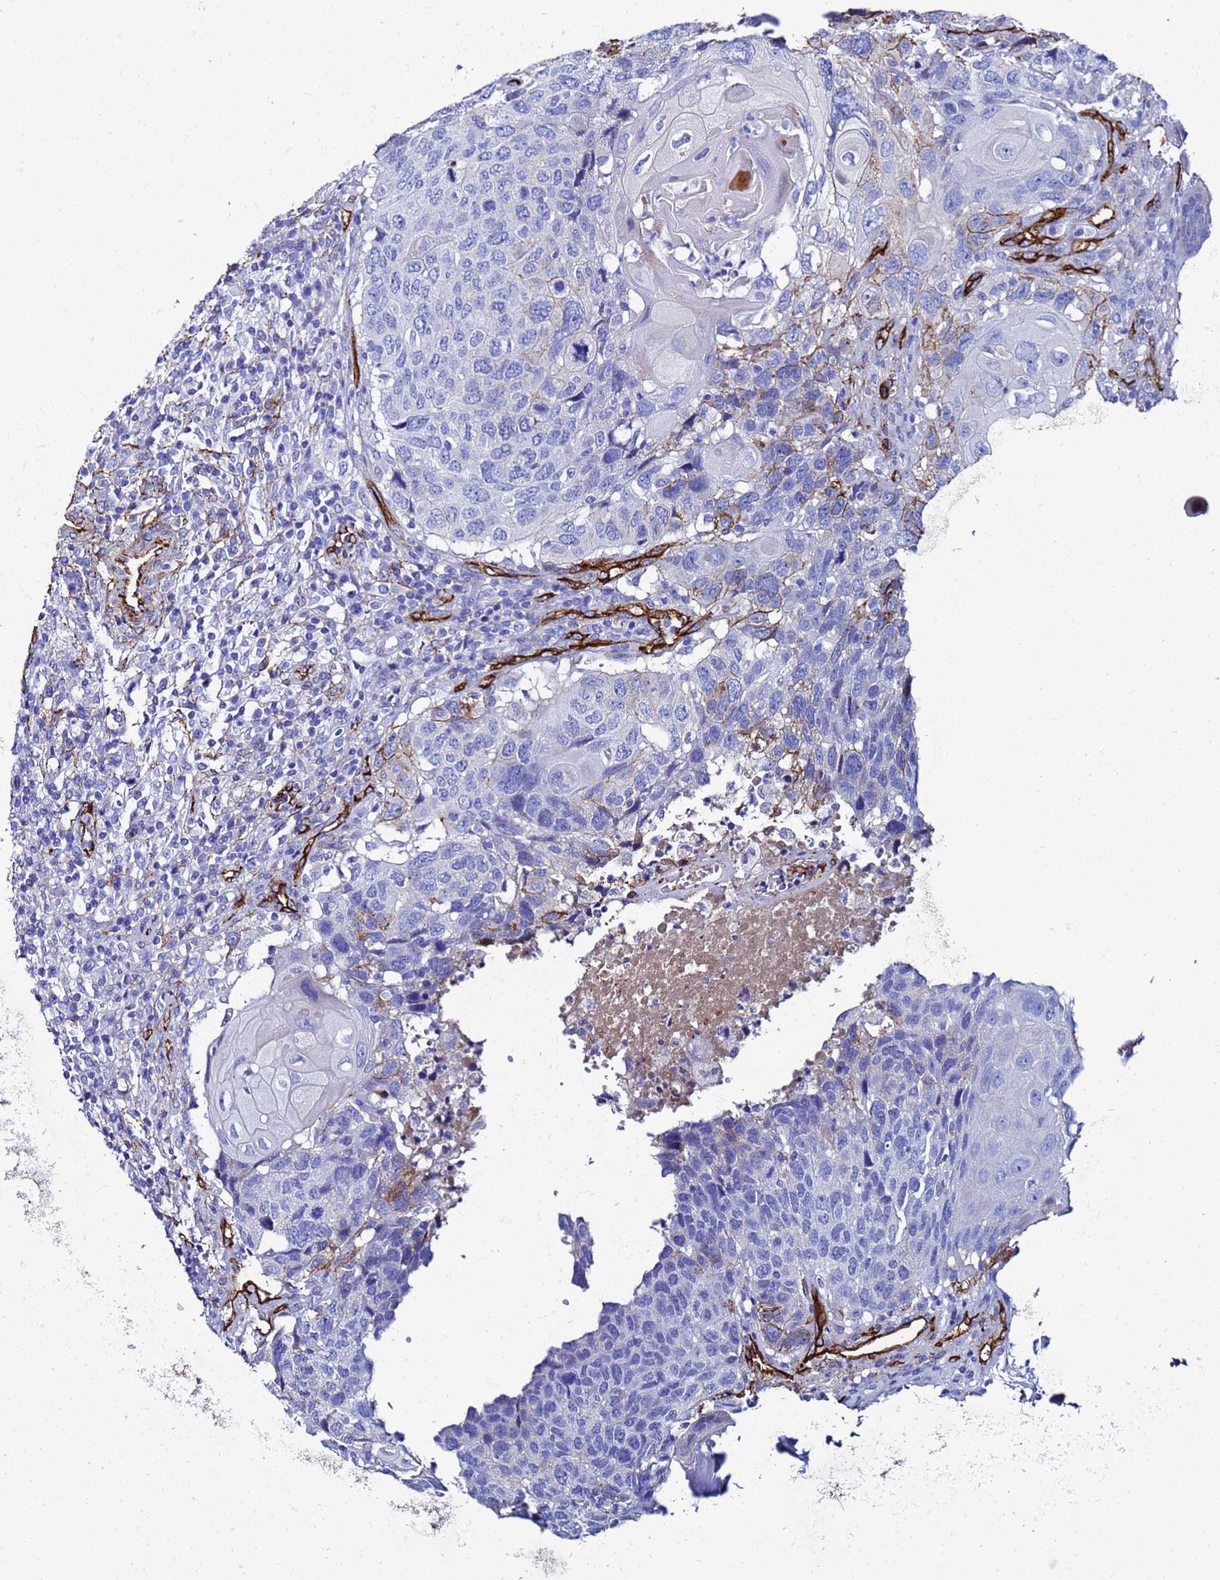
{"staining": {"intensity": "negative", "quantity": "none", "location": "none"}, "tissue": "head and neck cancer", "cell_type": "Tumor cells", "image_type": "cancer", "snomed": [{"axis": "morphology", "description": "Squamous cell carcinoma, NOS"}, {"axis": "topography", "description": "Head-Neck"}], "caption": "Human head and neck cancer (squamous cell carcinoma) stained for a protein using immunohistochemistry exhibits no positivity in tumor cells.", "gene": "ADIPOQ", "patient": {"sex": "male", "age": 66}}